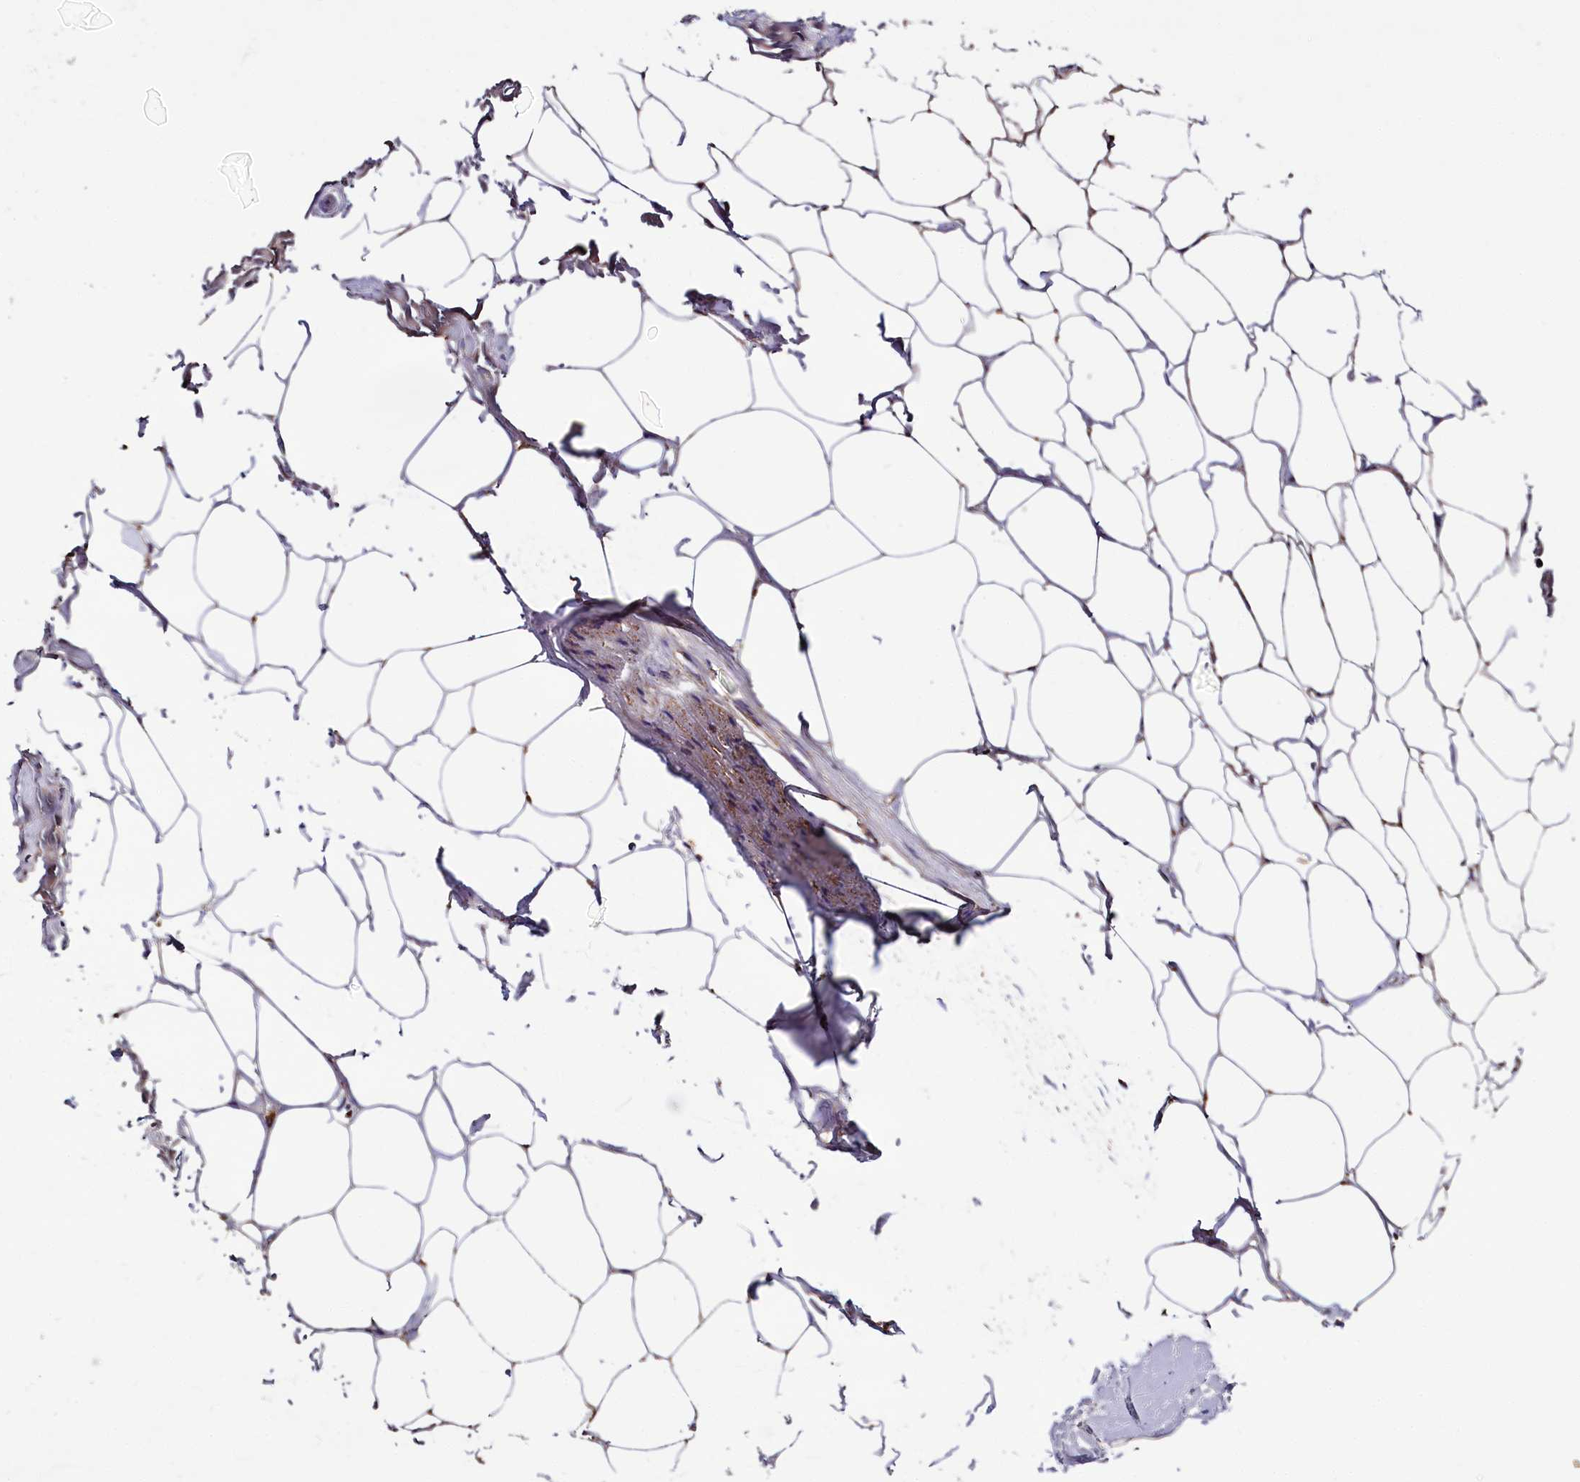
{"staining": {"intensity": "moderate", "quantity": "25%-75%", "location": "cytoplasmic/membranous"}, "tissue": "adipose tissue", "cell_type": "Adipocytes", "image_type": "normal", "snomed": [{"axis": "morphology", "description": "Normal tissue, NOS"}, {"axis": "morphology", "description": "Adenocarcinoma, Low grade"}, {"axis": "topography", "description": "Prostate"}, {"axis": "topography", "description": "Peripheral nerve tissue"}], "caption": "High-power microscopy captured an IHC image of benign adipose tissue, revealing moderate cytoplasmic/membranous positivity in approximately 25%-75% of adipocytes. (DAB (3,3'-diaminobenzidine) = brown stain, brightfield microscopy at high magnification).", "gene": "NUDT15", "patient": {"sex": "male", "age": 63}}